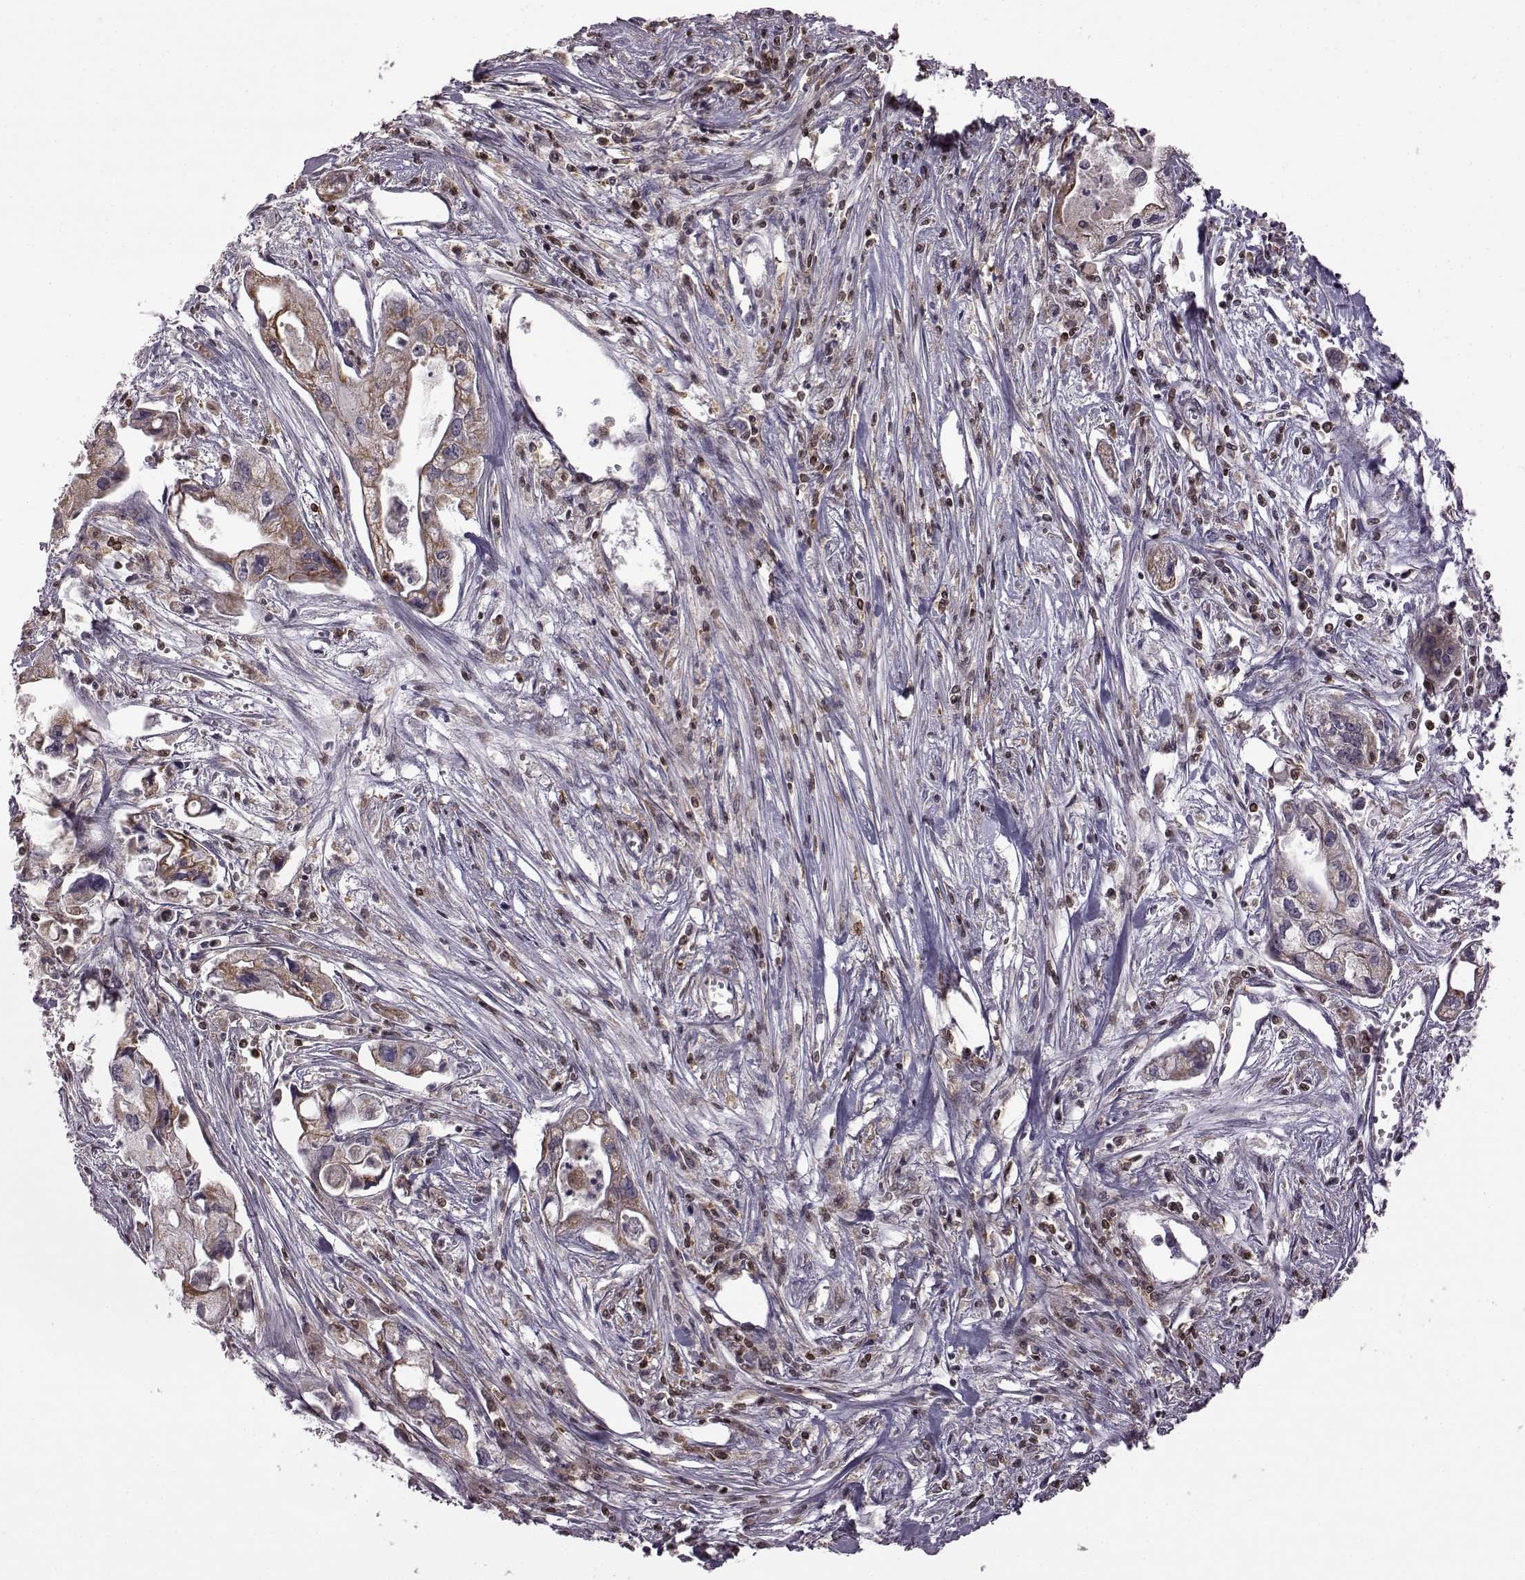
{"staining": {"intensity": "moderate", "quantity": "<25%", "location": "cytoplasmic/membranous"}, "tissue": "pancreatic cancer", "cell_type": "Tumor cells", "image_type": "cancer", "snomed": [{"axis": "morphology", "description": "Adenocarcinoma, NOS"}, {"axis": "topography", "description": "Pancreas"}], "caption": "Pancreatic cancer (adenocarcinoma) tissue demonstrates moderate cytoplasmic/membranous expression in approximately <25% of tumor cells (DAB (3,3'-diaminobenzidine) IHC with brightfield microscopy, high magnification).", "gene": "DOK2", "patient": {"sex": "male", "age": 70}}